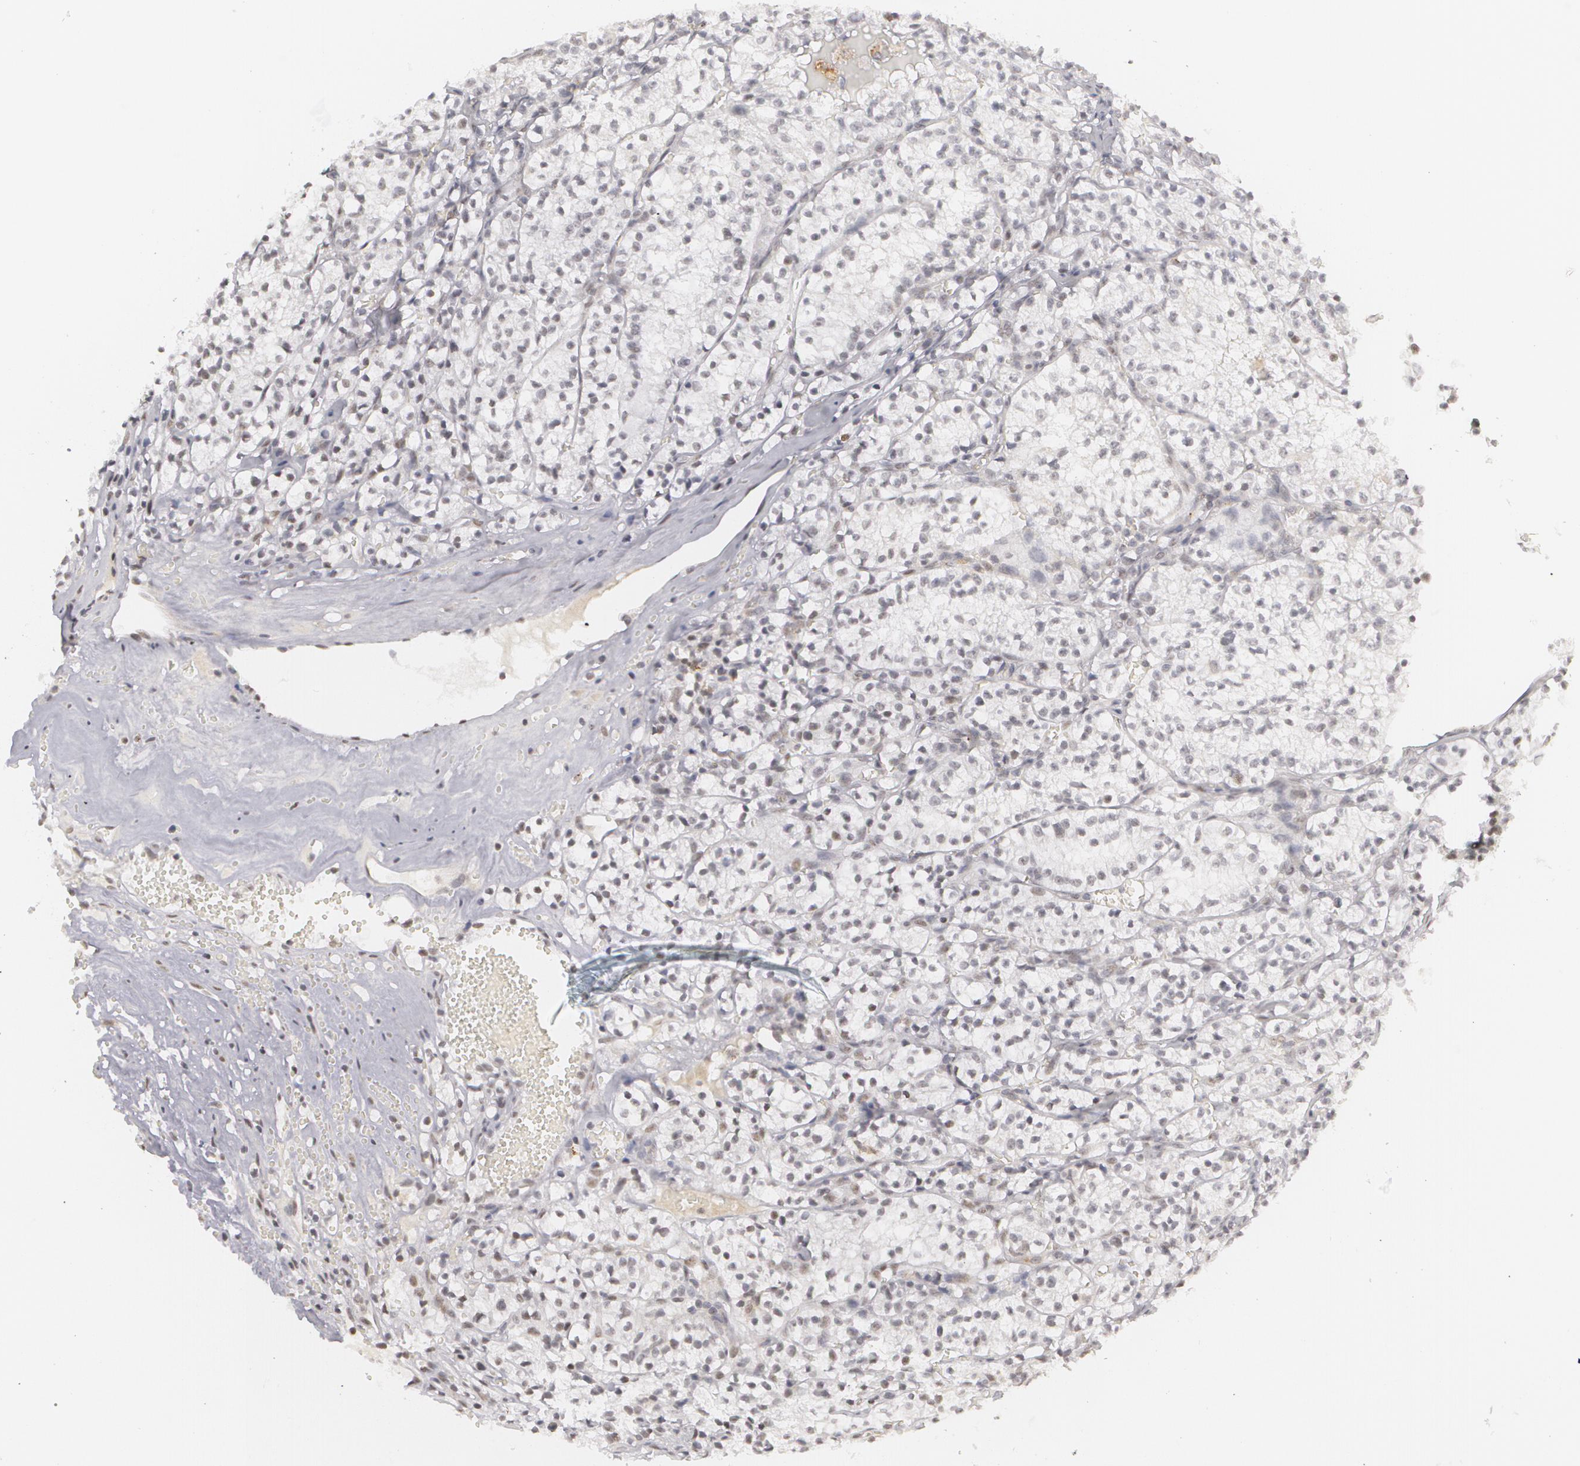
{"staining": {"intensity": "negative", "quantity": "none", "location": "none"}, "tissue": "renal cancer", "cell_type": "Tumor cells", "image_type": "cancer", "snomed": [{"axis": "morphology", "description": "Adenocarcinoma, NOS"}, {"axis": "topography", "description": "Kidney"}], "caption": "DAB (3,3'-diaminobenzidine) immunohistochemical staining of adenocarcinoma (renal) reveals no significant expression in tumor cells.", "gene": "RRP7A", "patient": {"sex": "male", "age": 61}}